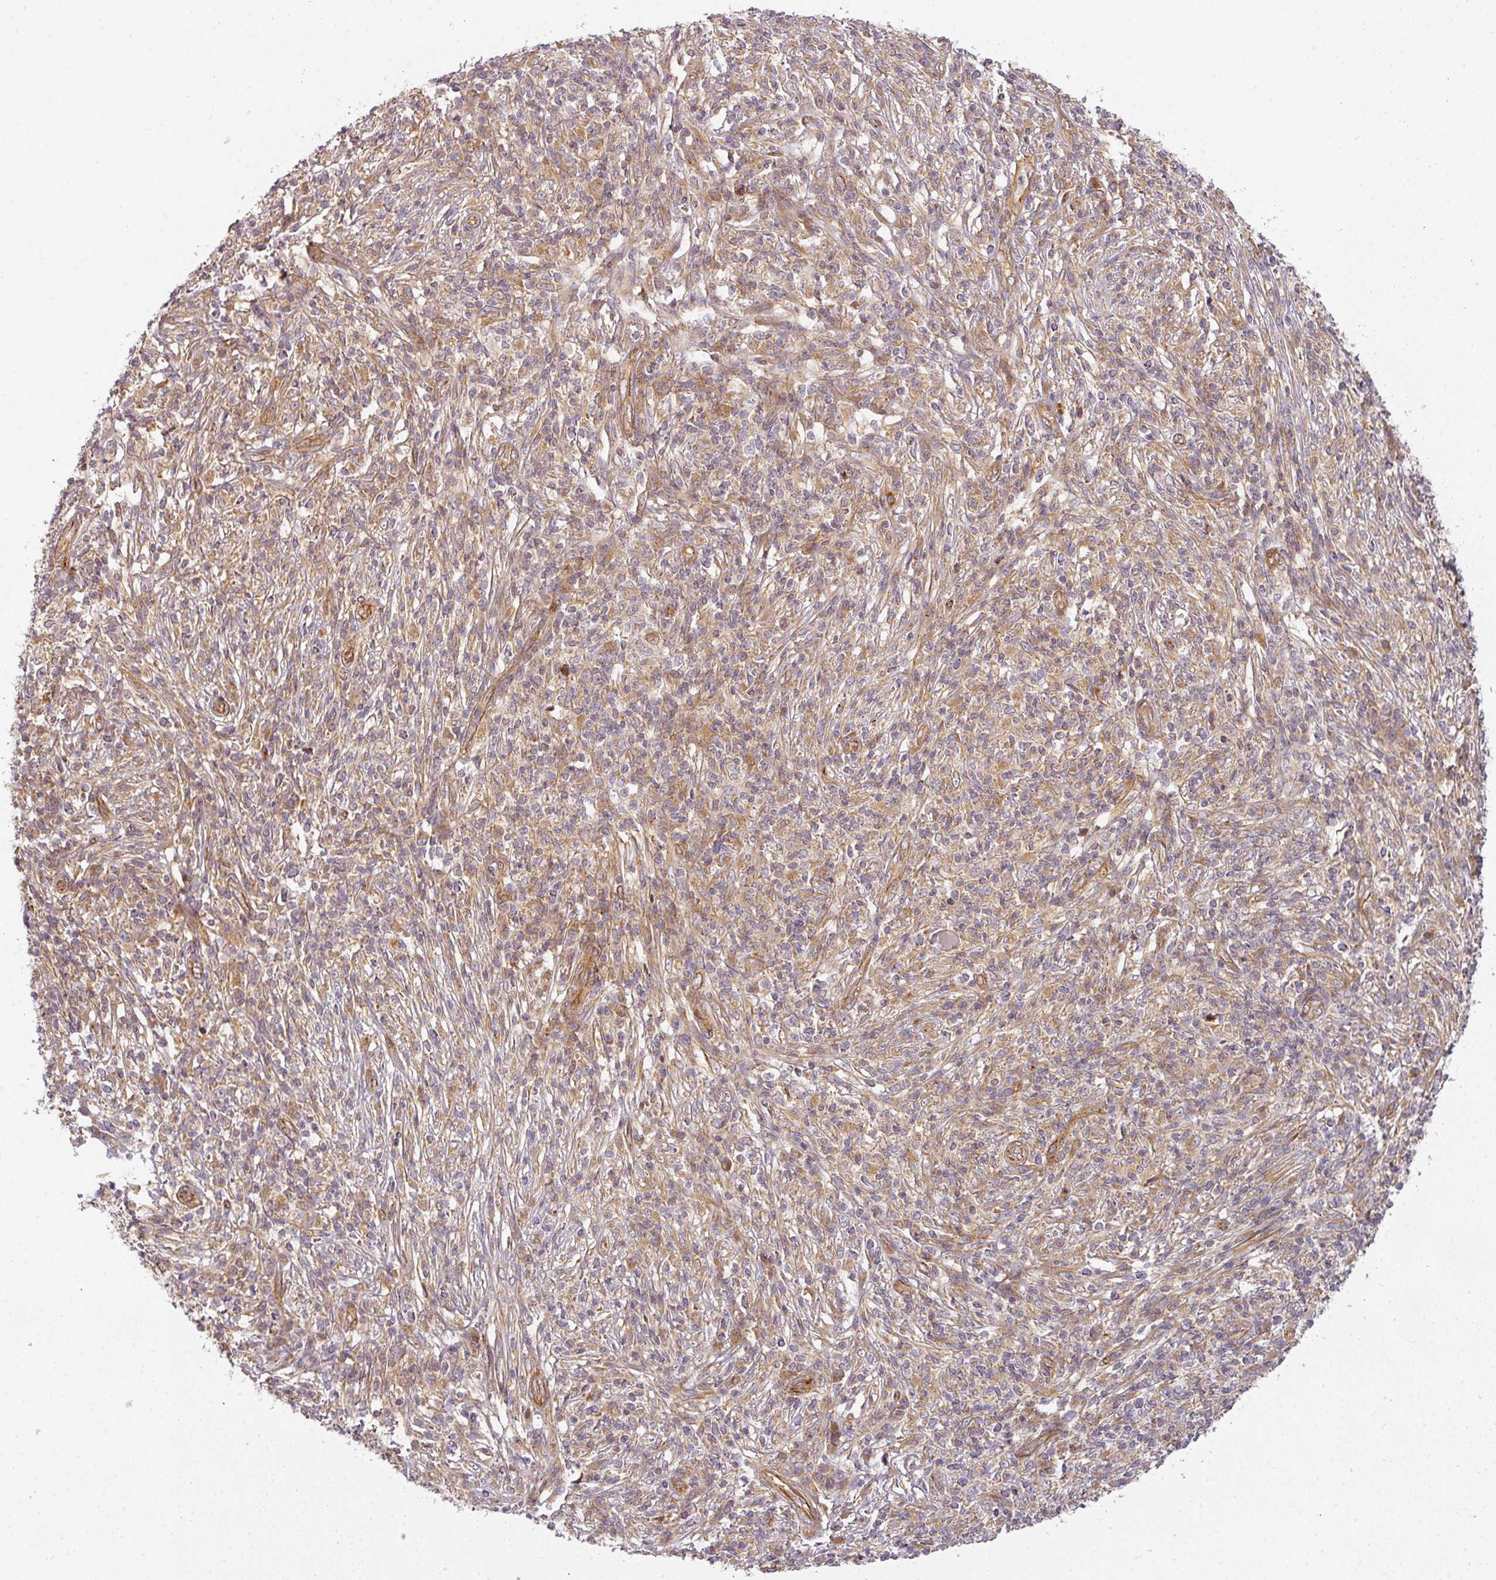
{"staining": {"intensity": "weak", "quantity": "25%-75%", "location": "cytoplasmic/membranous"}, "tissue": "melanoma", "cell_type": "Tumor cells", "image_type": "cancer", "snomed": [{"axis": "morphology", "description": "Malignant melanoma, NOS"}, {"axis": "topography", "description": "Skin"}], "caption": "Malignant melanoma tissue displays weak cytoplasmic/membranous expression in approximately 25%-75% of tumor cells", "gene": "CNOT1", "patient": {"sex": "male", "age": 66}}